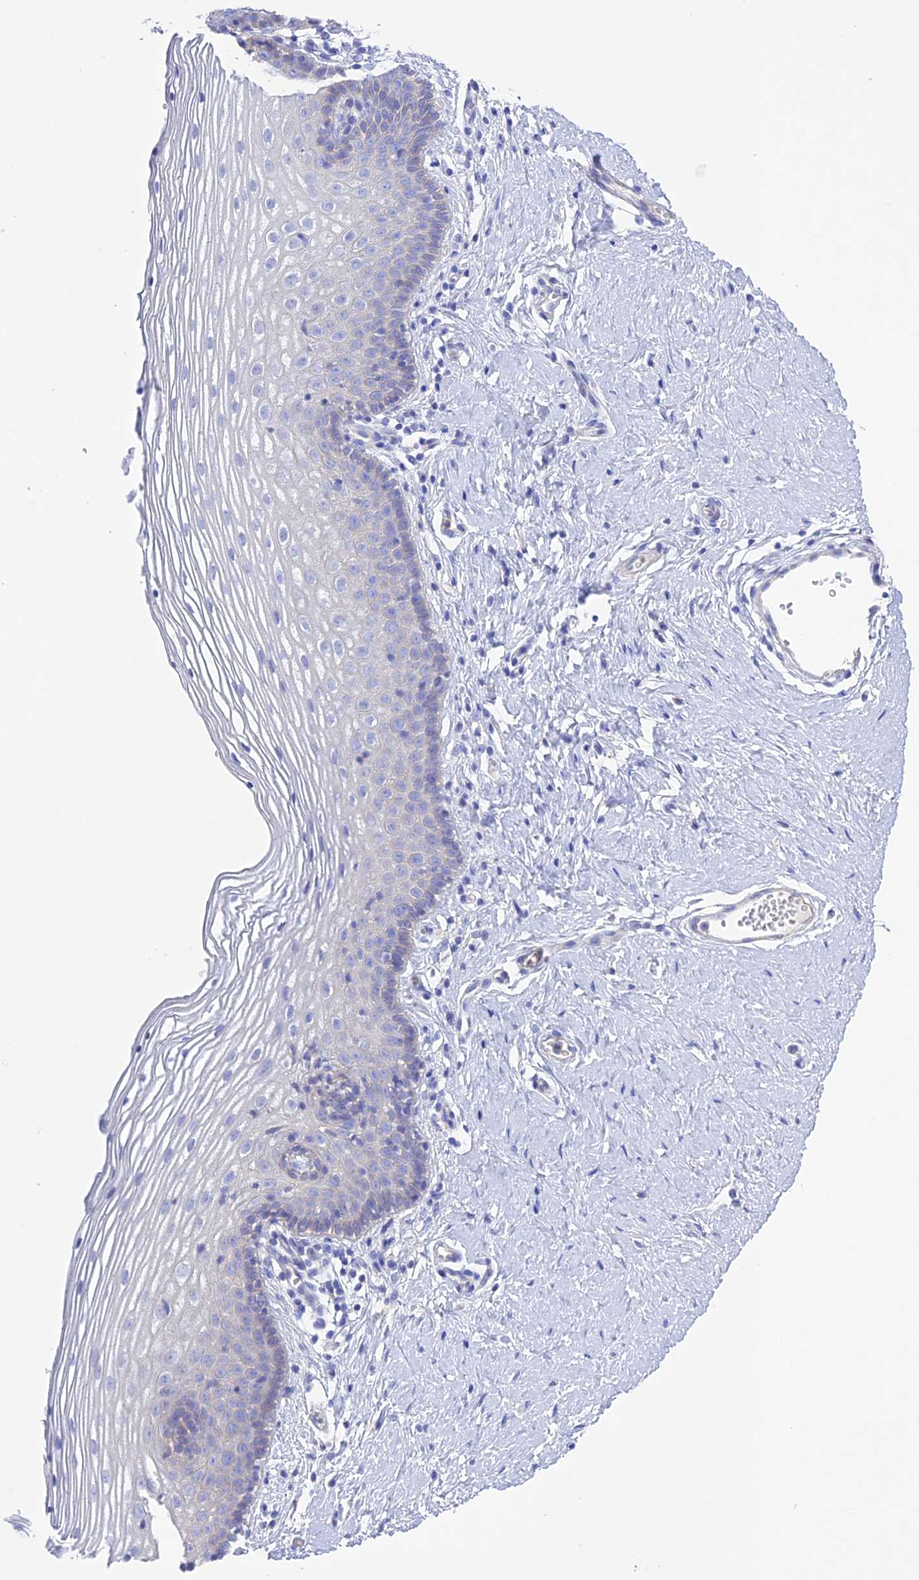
{"staining": {"intensity": "negative", "quantity": "none", "location": "none"}, "tissue": "vagina", "cell_type": "Squamous epithelial cells", "image_type": "normal", "snomed": [{"axis": "morphology", "description": "Normal tissue, NOS"}, {"axis": "topography", "description": "Vagina"}], "caption": "The immunohistochemistry photomicrograph has no significant positivity in squamous epithelial cells of vagina. (DAB (3,3'-diaminobenzidine) immunohistochemistry (IHC) visualized using brightfield microscopy, high magnification).", "gene": "CHSY3", "patient": {"sex": "female", "age": 32}}